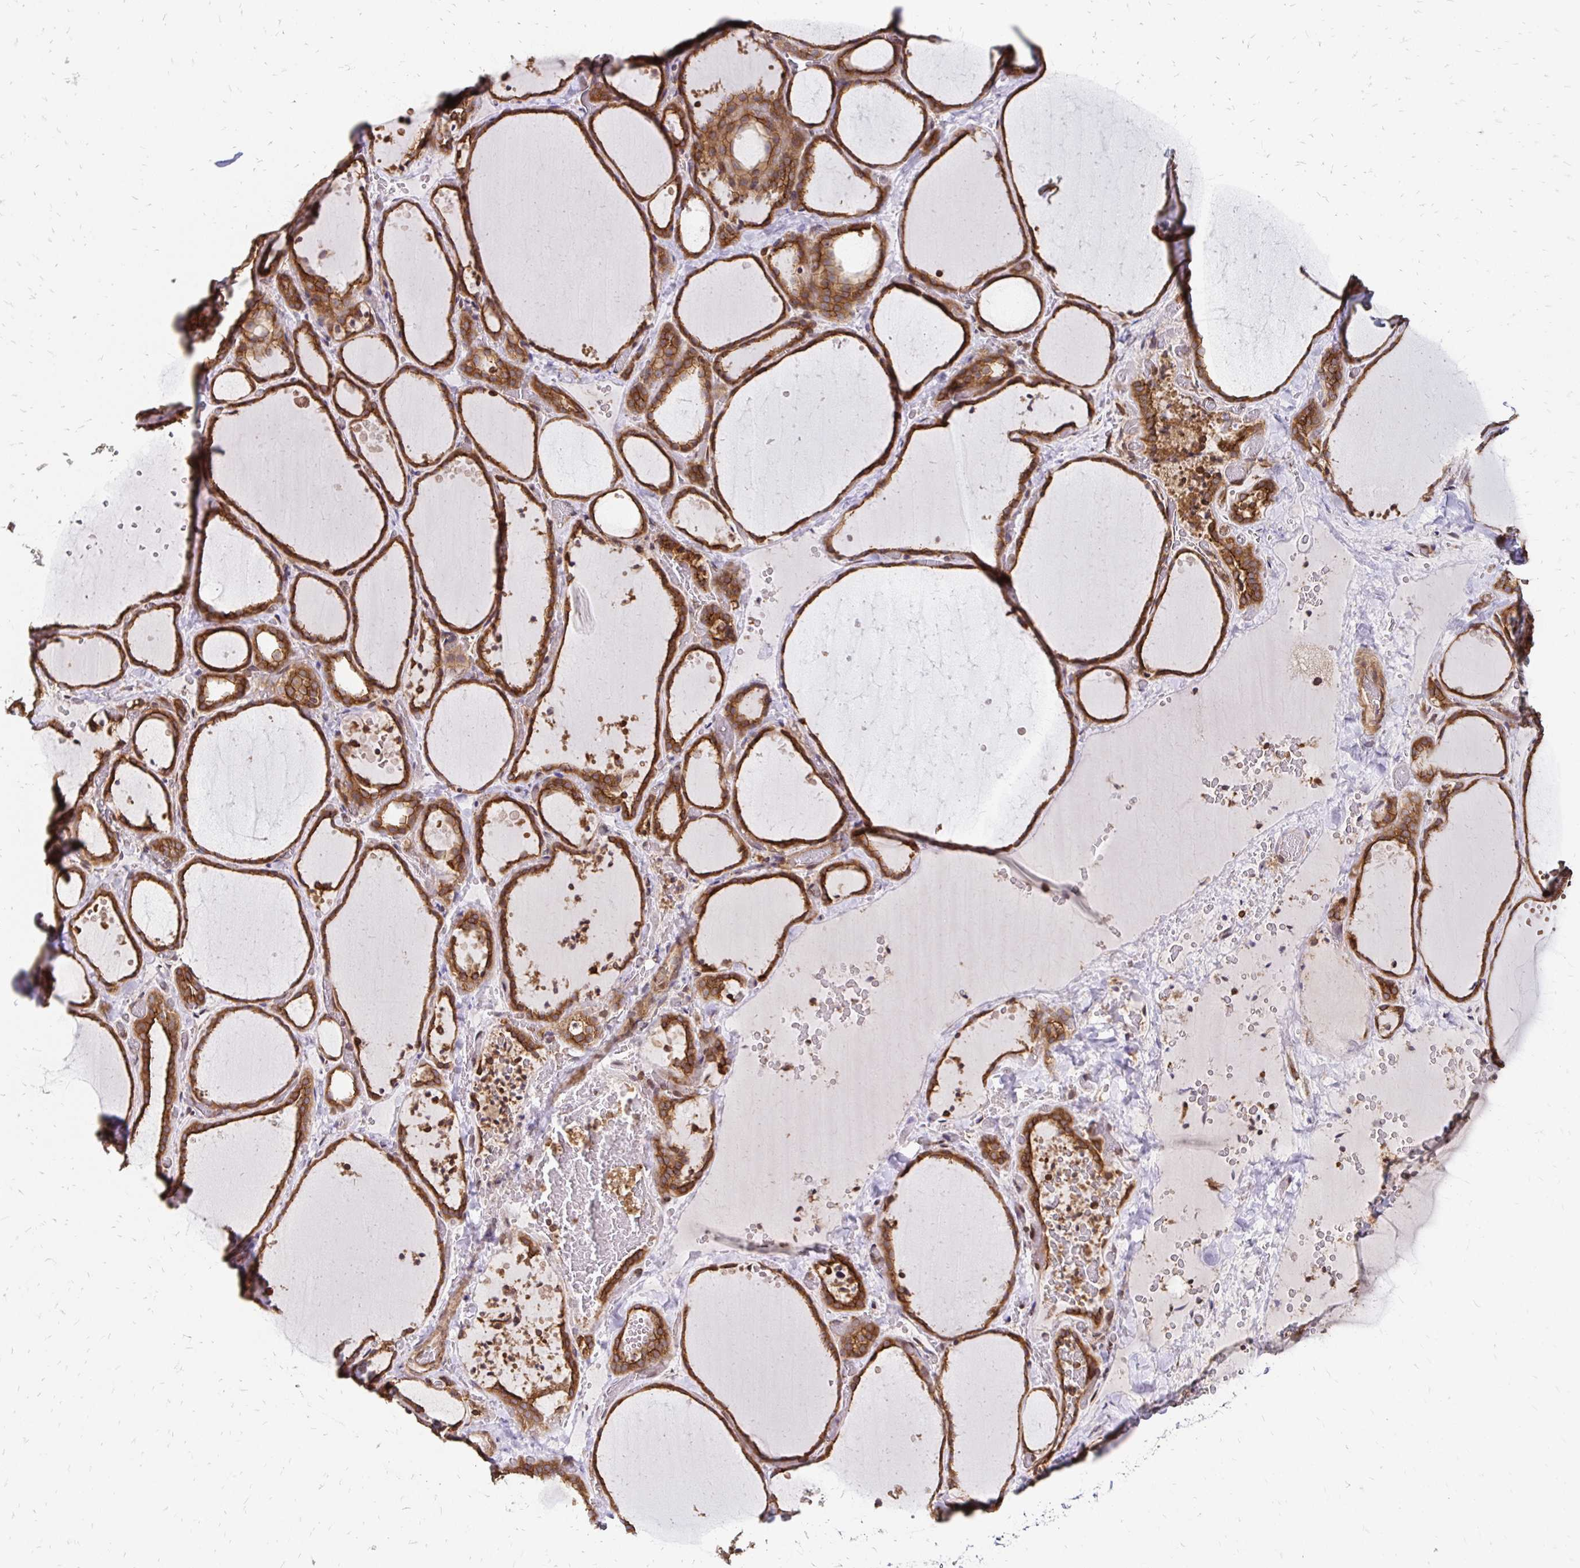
{"staining": {"intensity": "strong", "quantity": ">75%", "location": "cytoplasmic/membranous"}, "tissue": "thyroid gland", "cell_type": "Glandular cells", "image_type": "normal", "snomed": [{"axis": "morphology", "description": "Normal tissue, NOS"}, {"axis": "topography", "description": "Thyroid gland"}], "caption": "Benign thyroid gland exhibits strong cytoplasmic/membranous staining in about >75% of glandular cells.", "gene": "ZW10", "patient": {"sex": "female", "age": 36}}